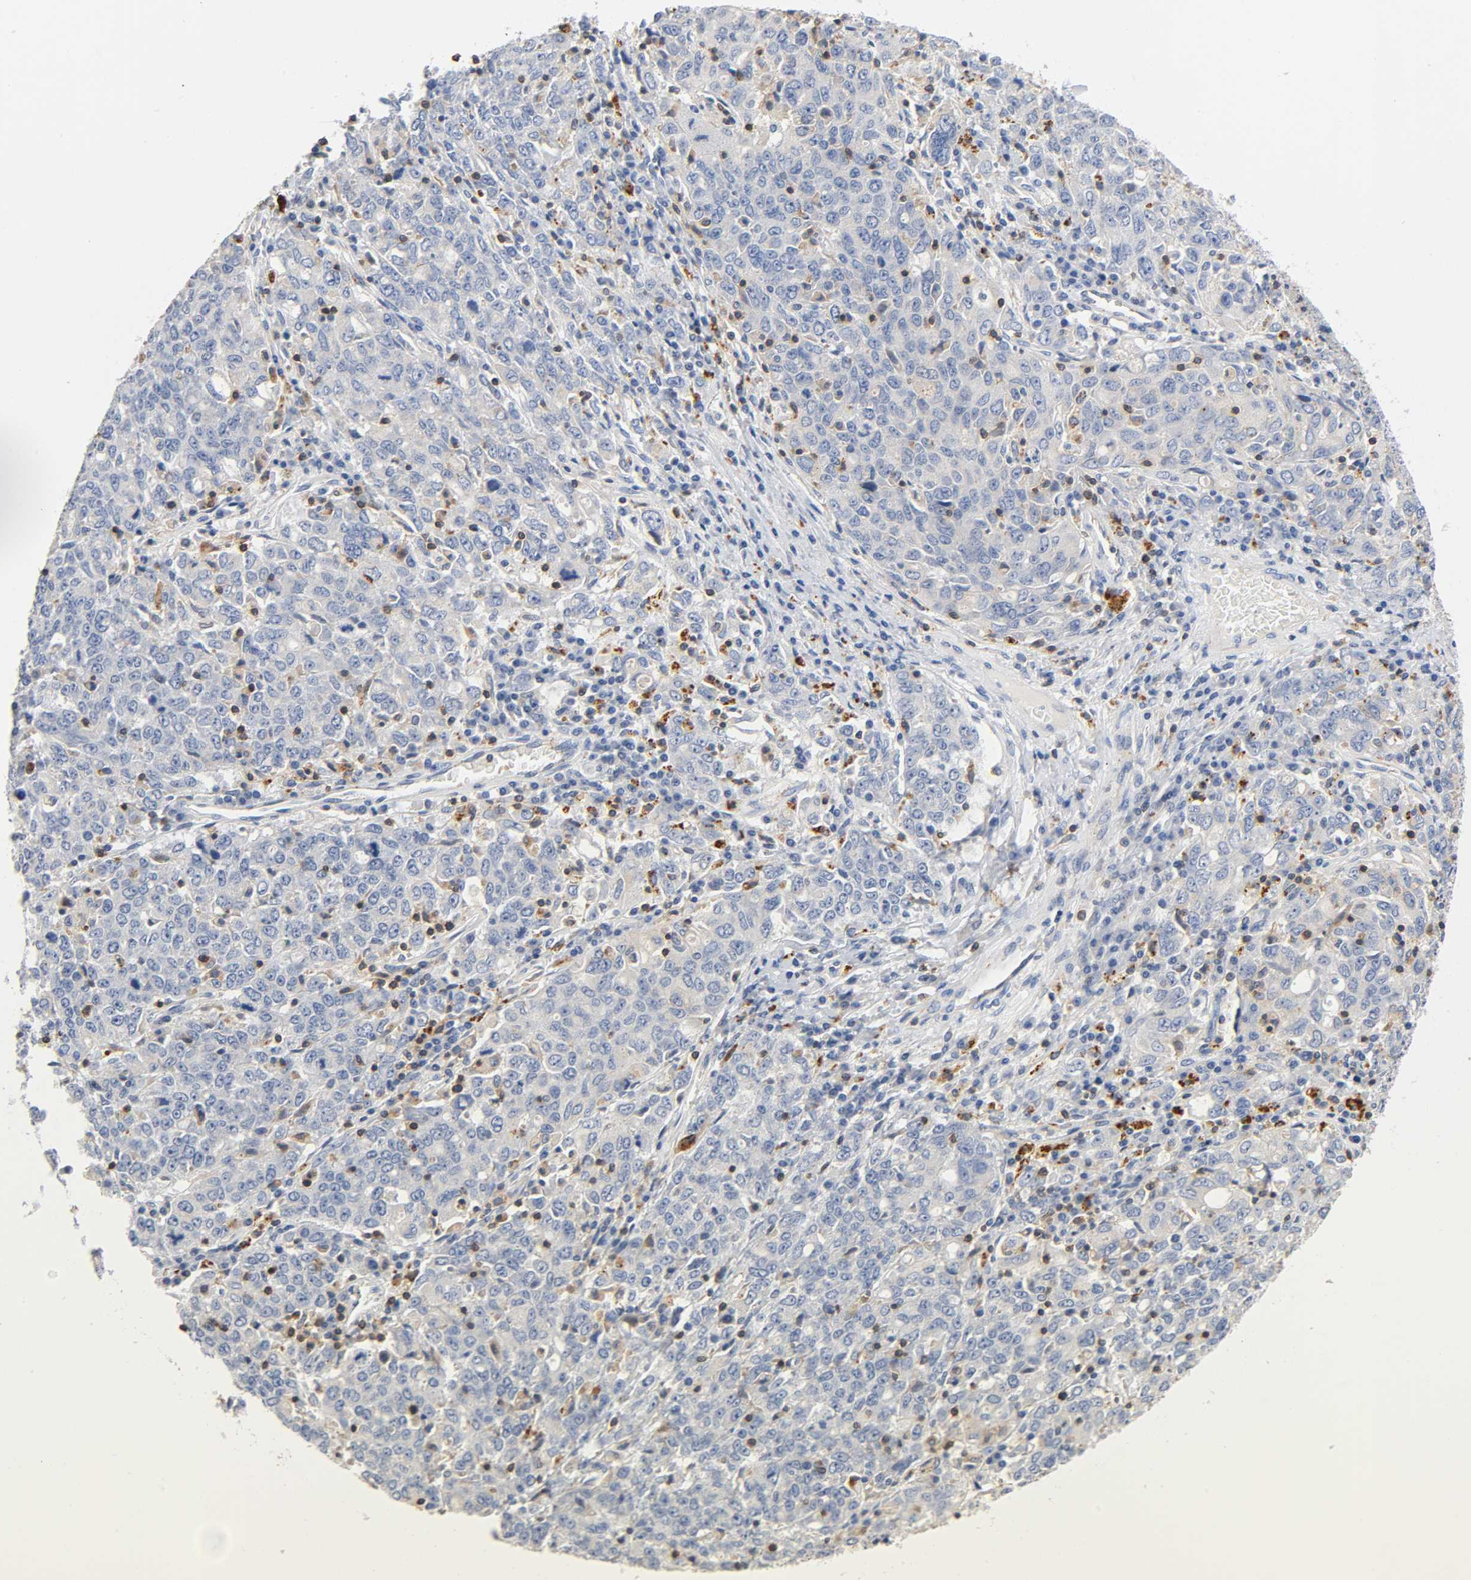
{"staining": {"intensity": "negative", "quantity": "none", "location": "none"}, "tissue": "ovarian cancer", "cell_type": "Tumor cells", "image_type": "cancer", "snomed": [{"axis": "morphology", "description": "Carcinoma, endometroid"}, {"axis": "topography", "description": "Ovary"}], "caption": "The histopathology image demonstrates no staining of tumor cells in ovarian endometroid carcinoma. (Brightfield microscopy of DAB (3,3'-diaminobenzidine) immunohistochemistry at high magnification).", "gene": "UCKL1", "patient": {"sex": "female", "age": 62}}